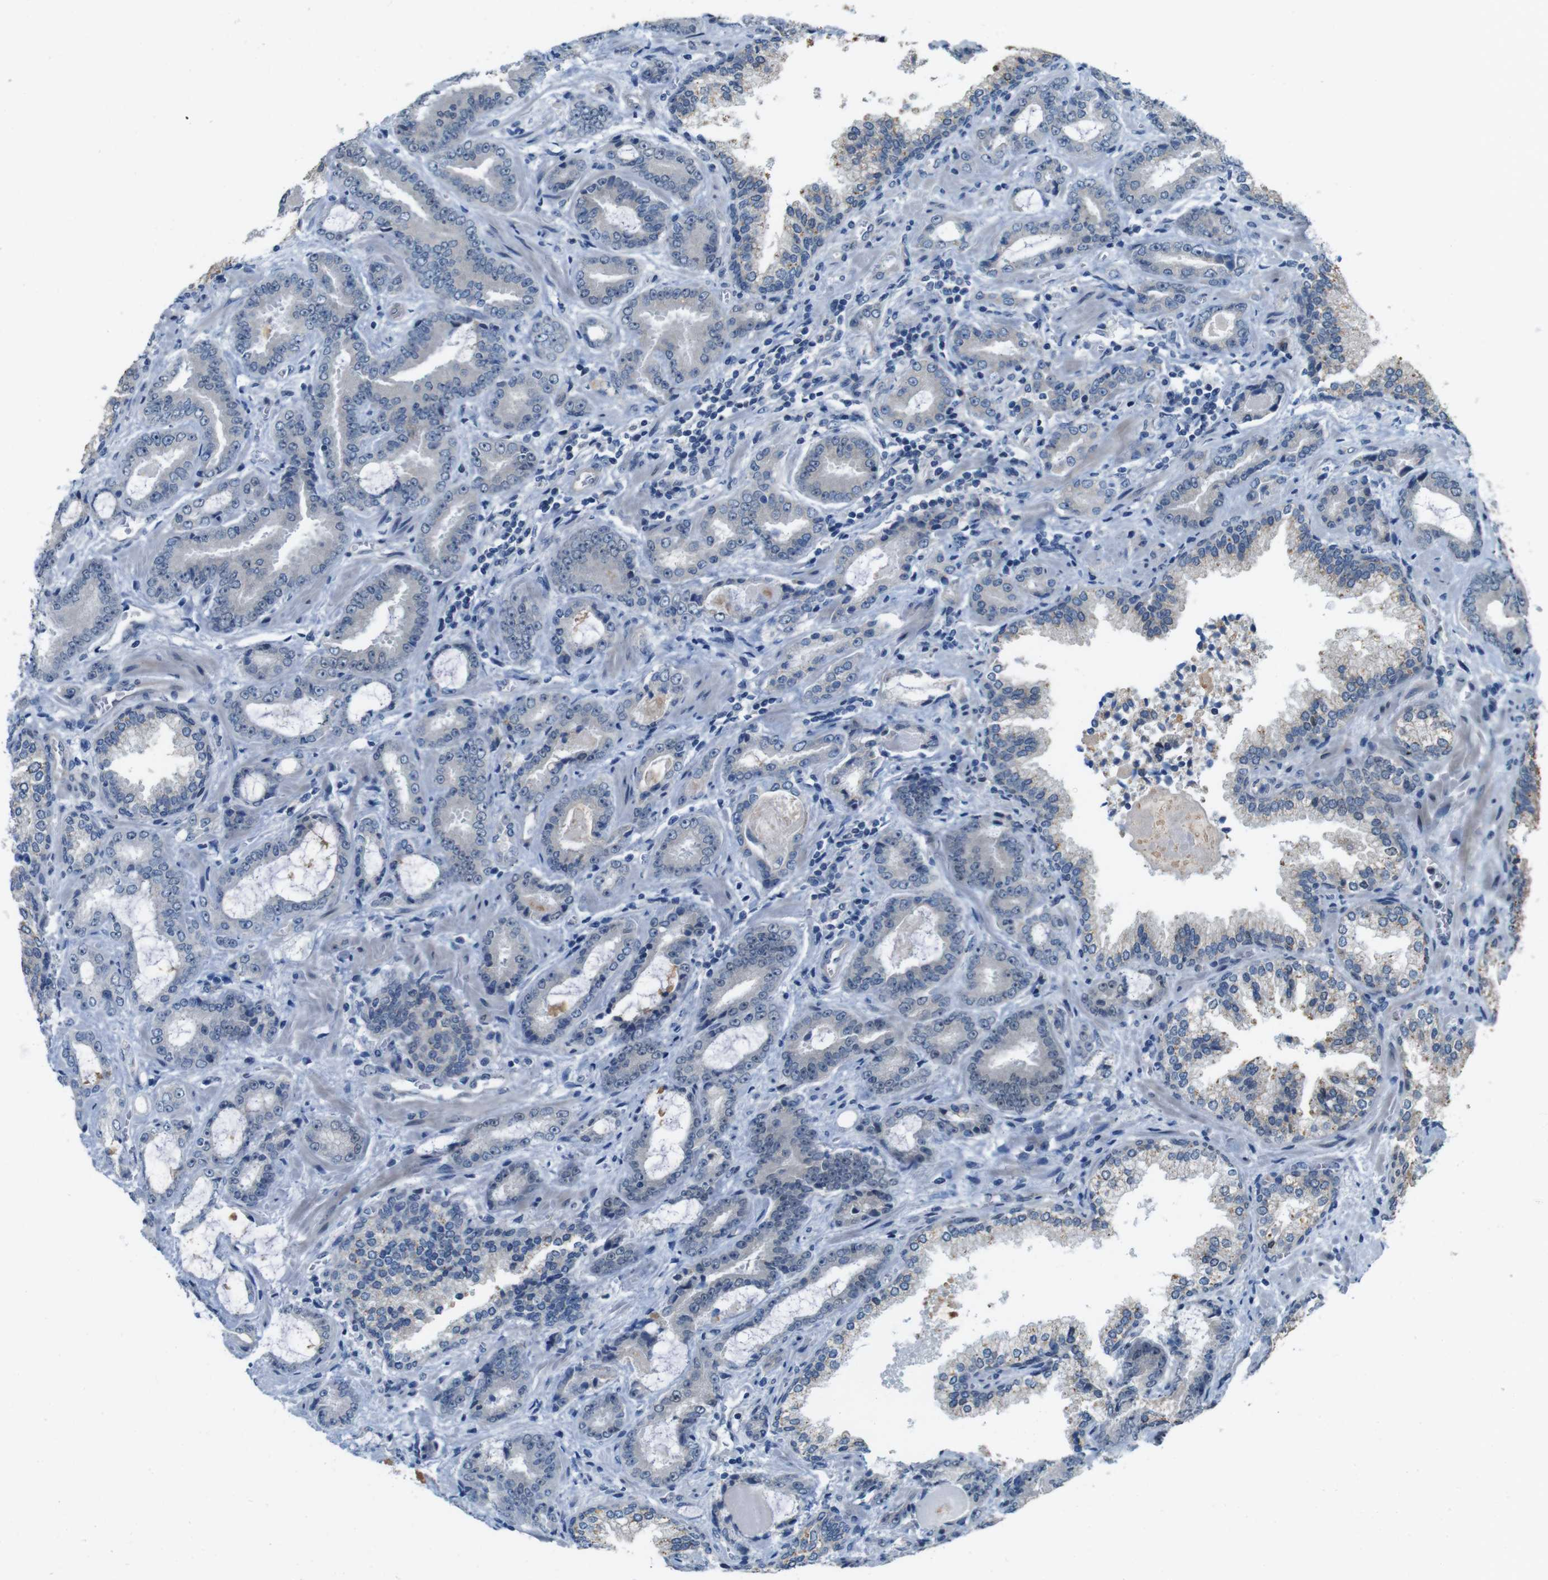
{"staining": {"intensity": "negative", "quantity": "none", "location": "none"}, "tissue": "prostate cancer", "cell_type": "Tumor cells", "image_type": "cancer", "snomed": [{"axis": "morphology", "description": "Adenocarcinoma, Low grade"}, {"axis": "topography", "description": "Prostate"}], "caption": "Immunohistochemical staining of human prostate adenocarcinoma (low-grade) exhibits no significant expression in tumor cells.", "gene": "SKI", "patient": {"sex": "male", "age": 60}}